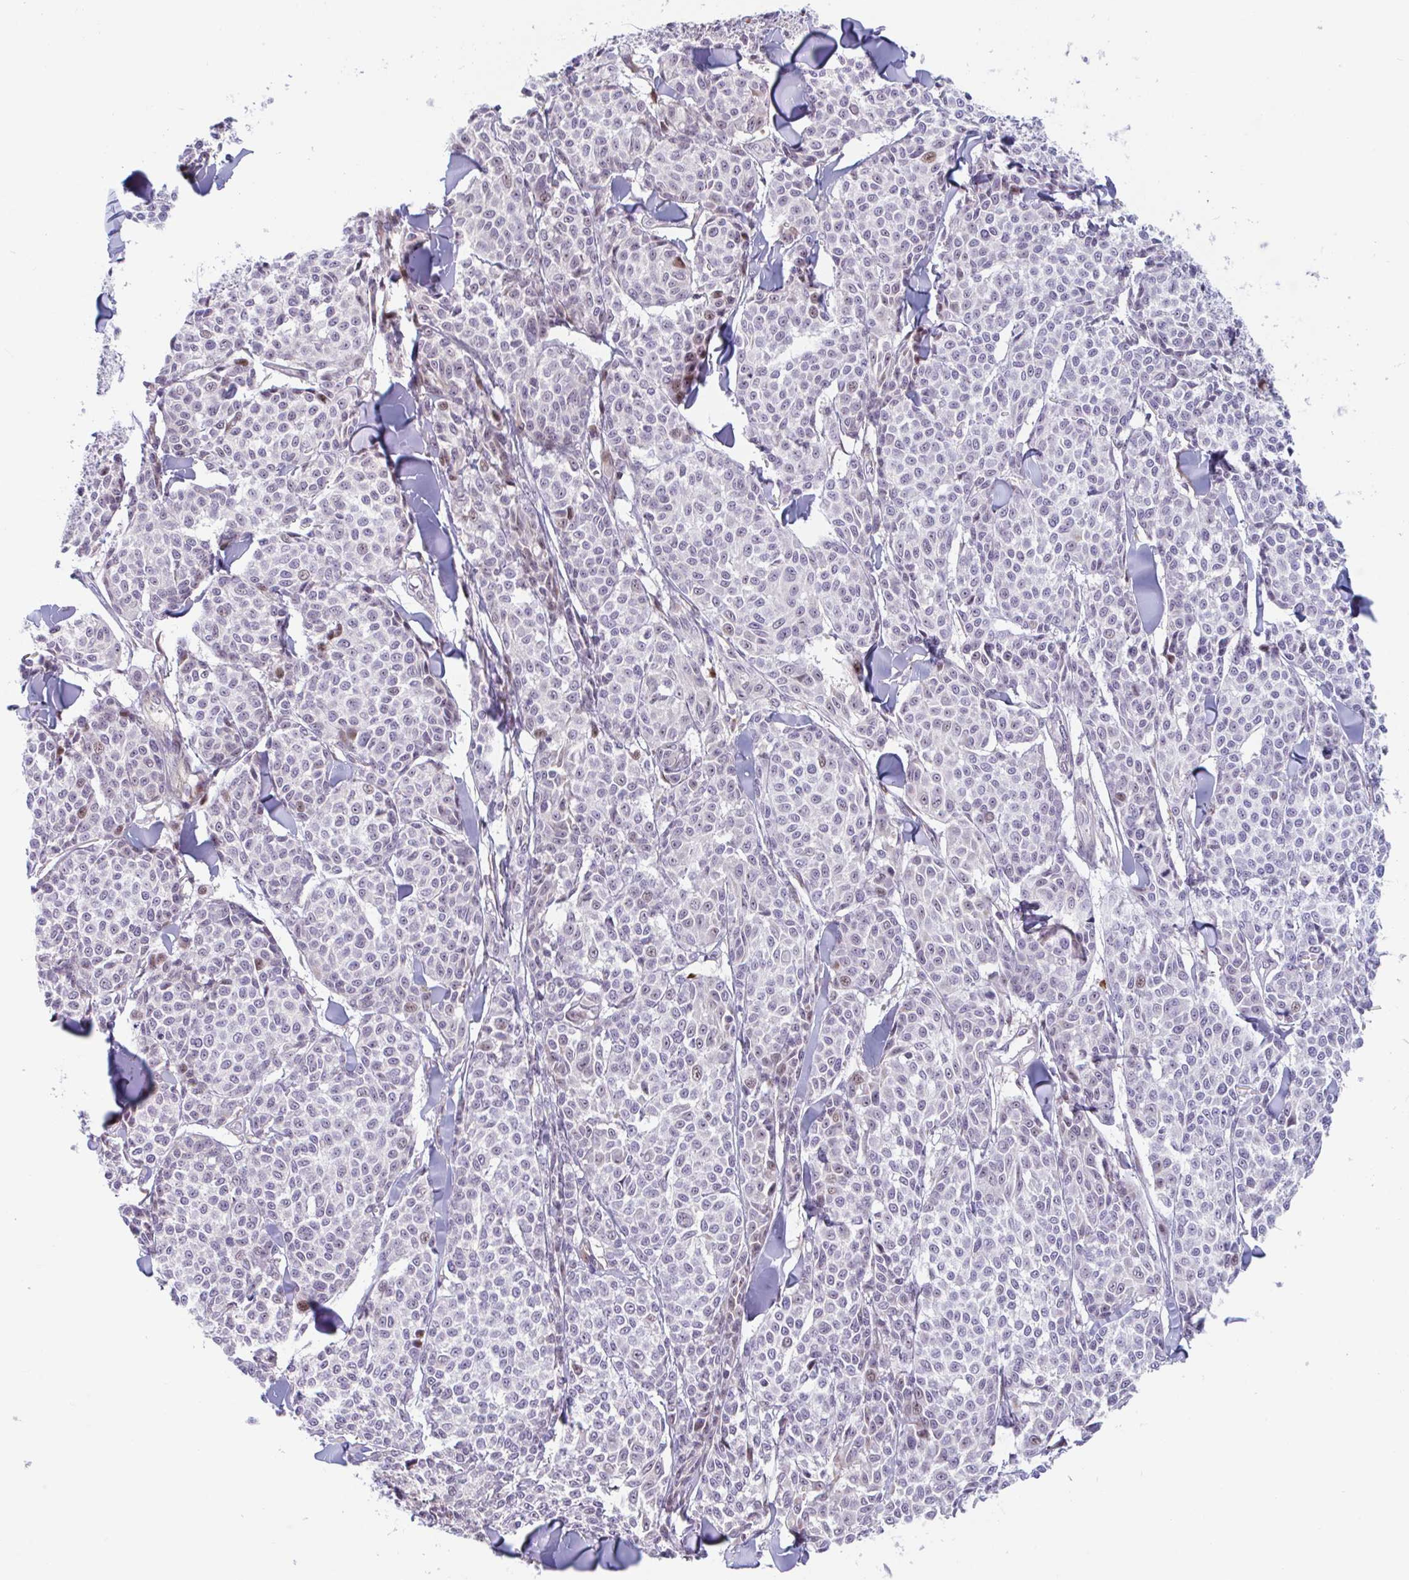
{"staining": {"intensity": "weak", "quantity": "25%-75%", "location": "nuclear"}, "tissue": "melanoma", "cell_type": "Tumor cells", "image_type": "cancer", "snomed": [{"axis": "morphology", "description": "Malignant melanoma, NOS"}, {"axis": "topography", "description": "Skin"}], "caption": "The immunohistochemical stain labels weak nuclear staining in tumor cells of malignant melanoma tissue. (DAB (3,3'-diaminobenzidine) = brown stain, brightfield microscopy at high magnification).", "gene": "DUXA", "patient": {"sex": "male", "age": 46}}